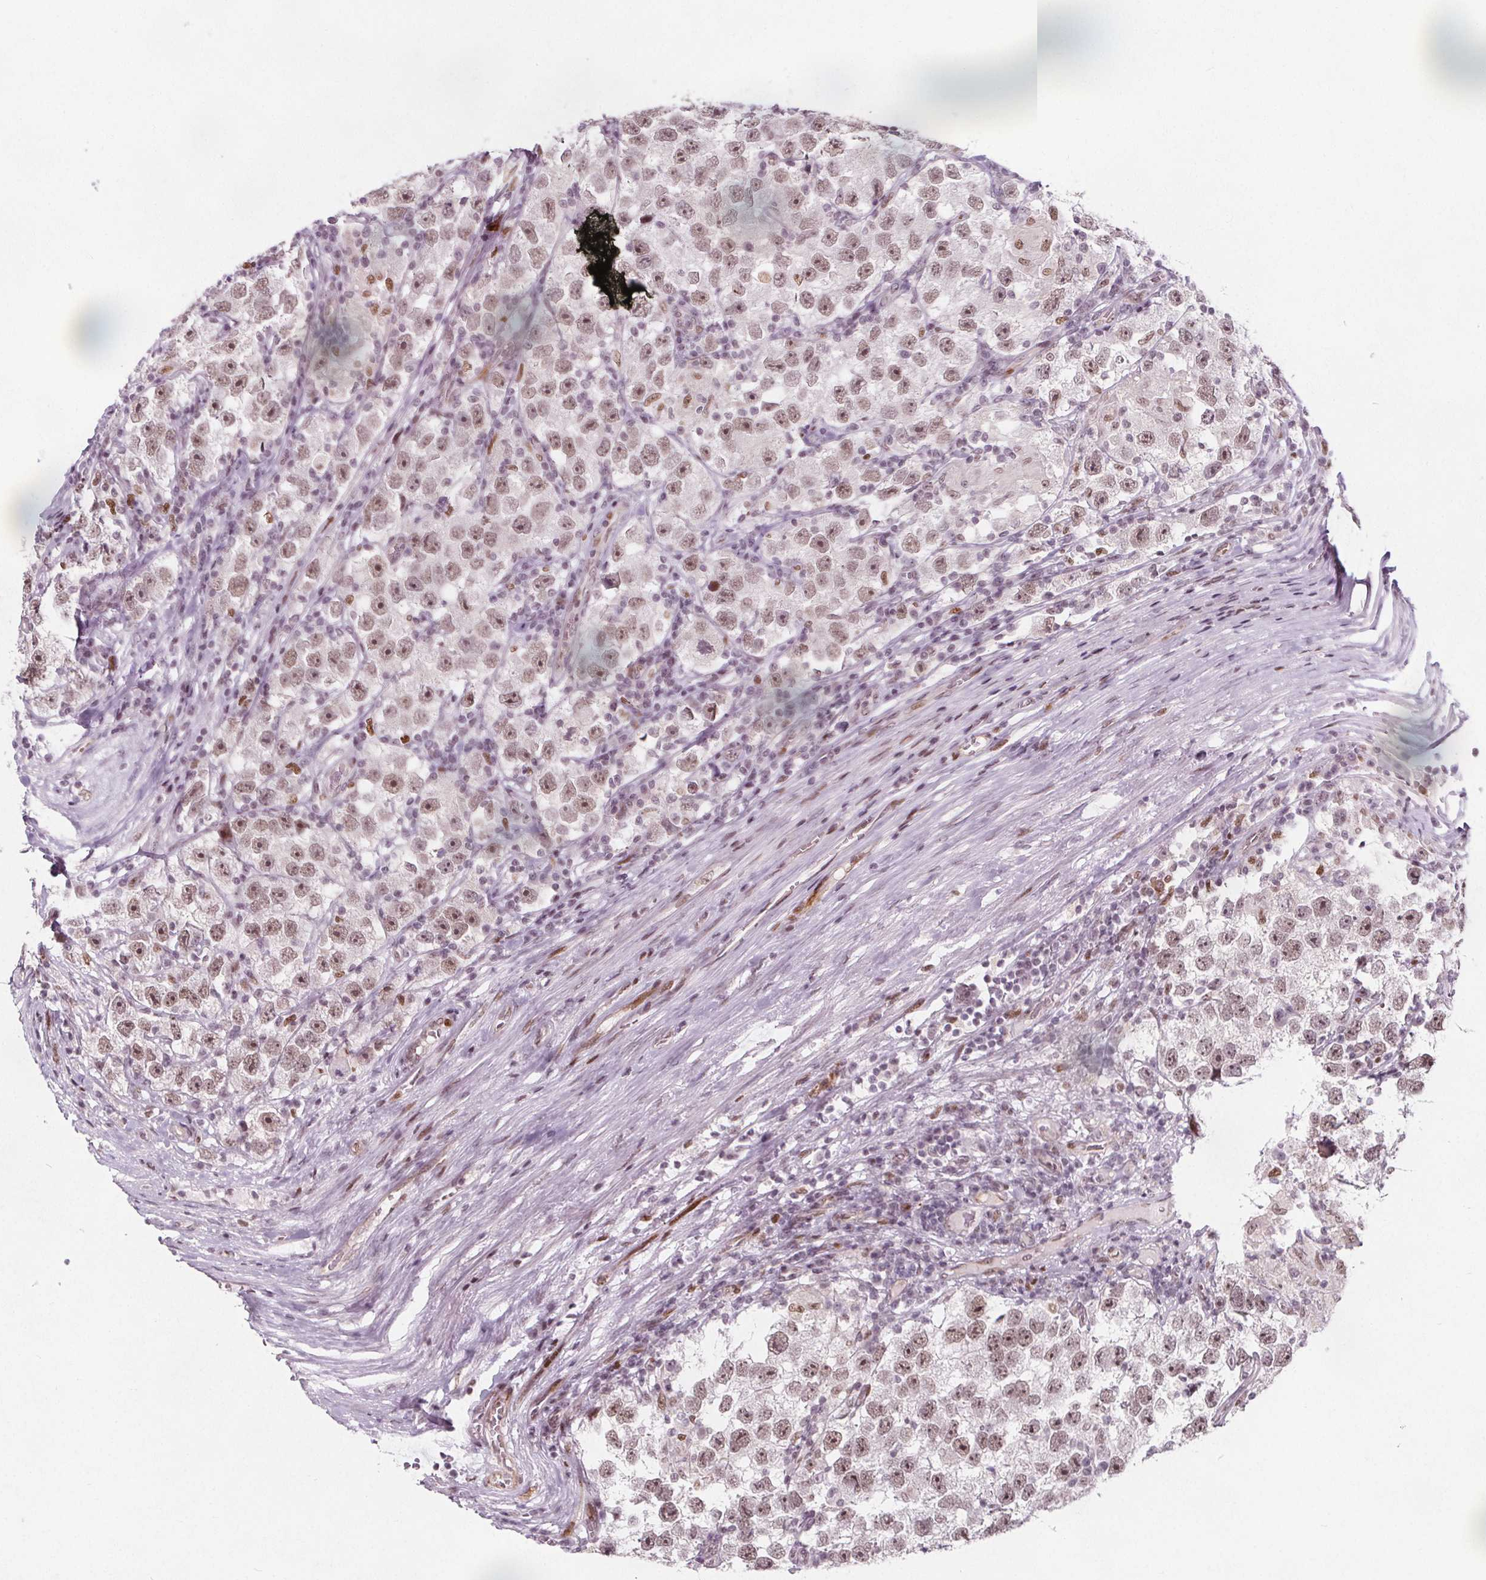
{"staining": {"intensity": "moderate", "quantity": ">75%", "location": "nuclear"}, "tissue": "testis cancer", "cell_type": "Tumor cells", "image_type": "cancer", "snomed": [{"axis": "morphology", "description": "Seminoma, NOS"}, {"axis": "topography", "description": "Testis"}], "caption": "Immunohistochemical staining of testis seminoma demonstrates moderate nuclear protein positivity in about >75% of tumor cells. (brown staining indicates protein expression, while blue staining denotes nuclei).", "gene": "TAF6L", "patient": {"sex": "male", "age": 26}}